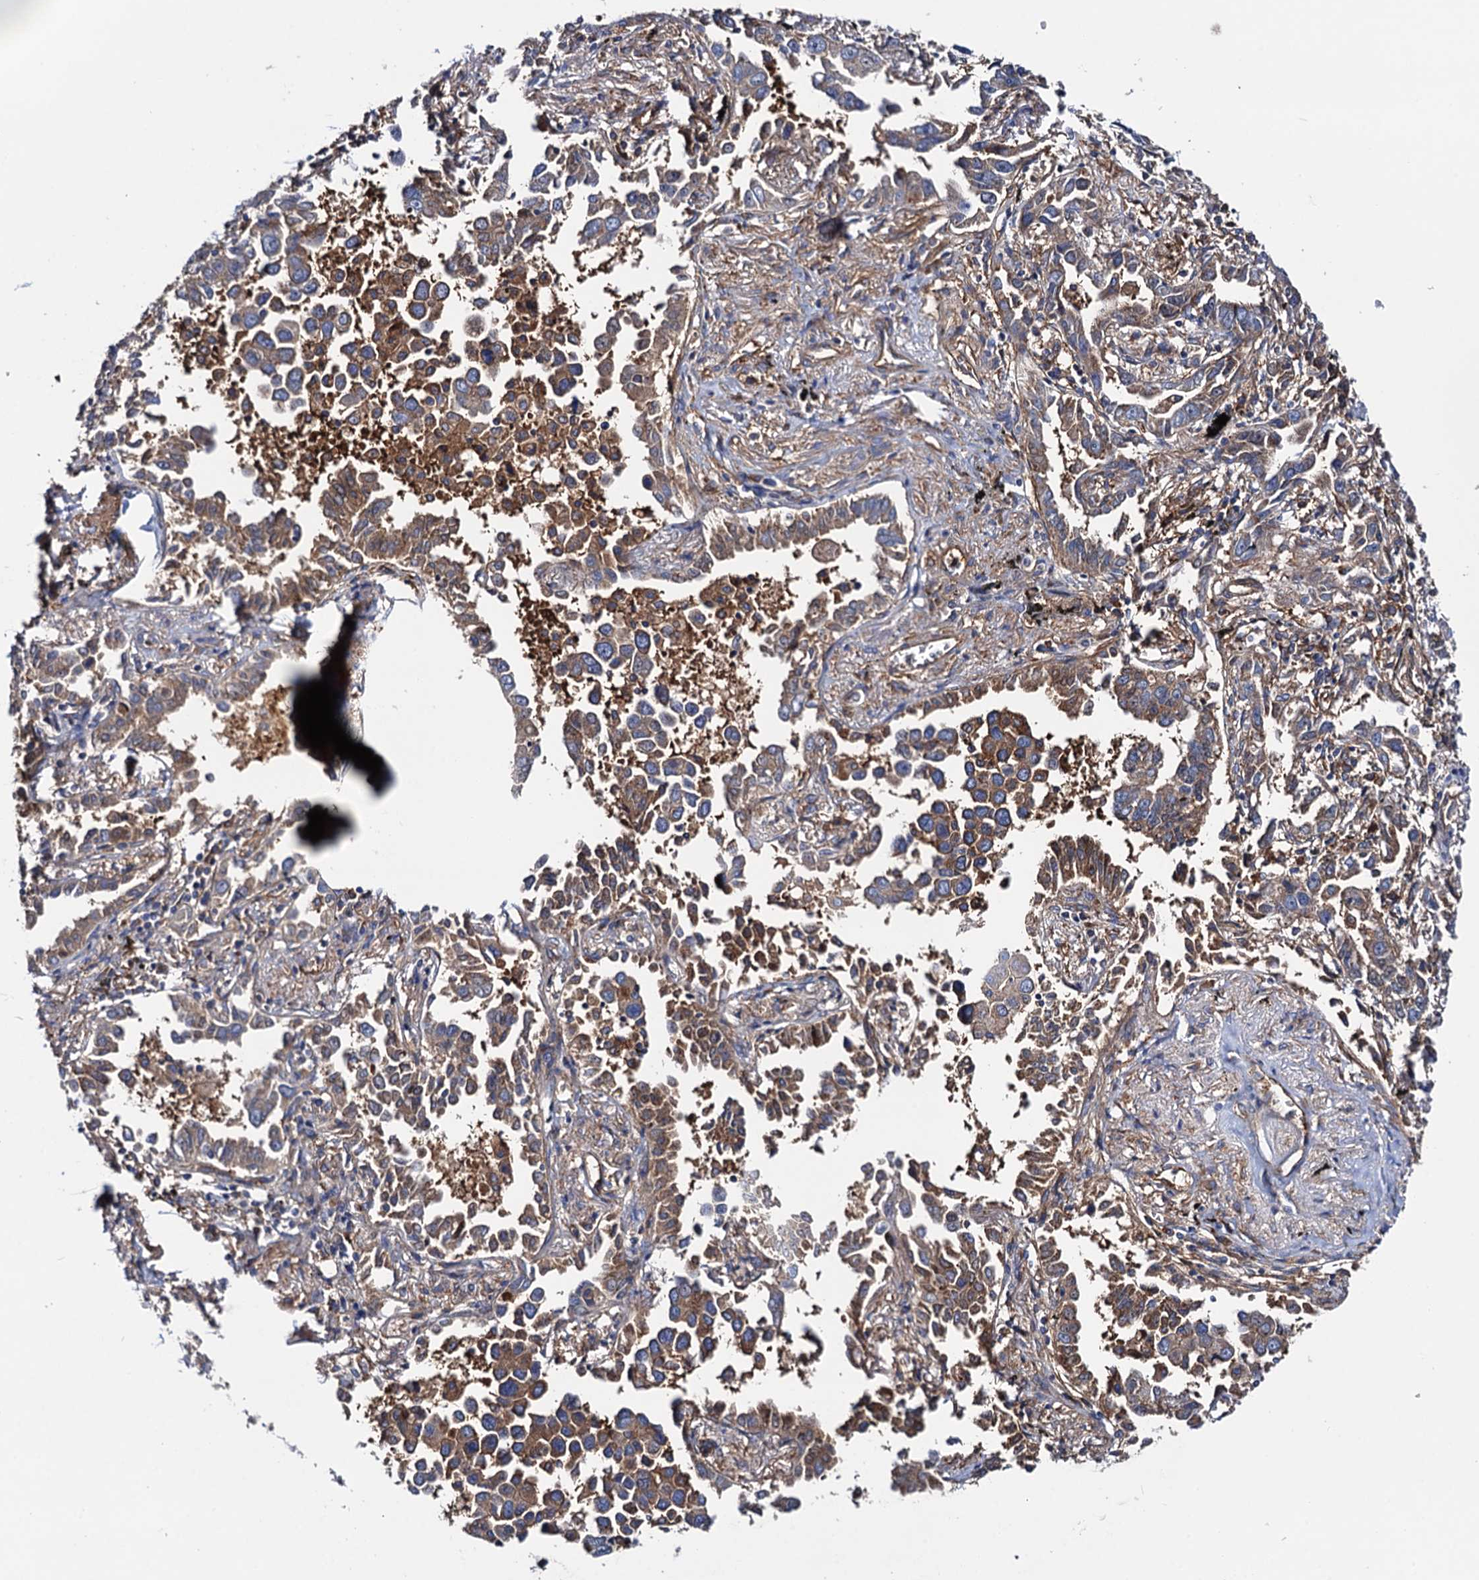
{"staining": {"intensity": "moderate", "quantity": ">75%", "location": "cytoplasmic/membranous"}, "tissue": "lung cancer", "cell_type": "Tumor cells", "image_type": "cancer", "snomed": [{"axis": "morphology", "description": "Adenocarcinoma, NOS"}, {"axis": "topography", "description": "Lung"}], "caption": "This image demonstrates adenocarcinoma (lung) stained with immunohistochemistry to label a protein in brown. The cytoplasmic/membranous of tumor cells show moderate positivity for the protein. Nuclei are counter-stained blue.", "gene": "MRPL48", "patient": {"sex": "male", "age": 67}}